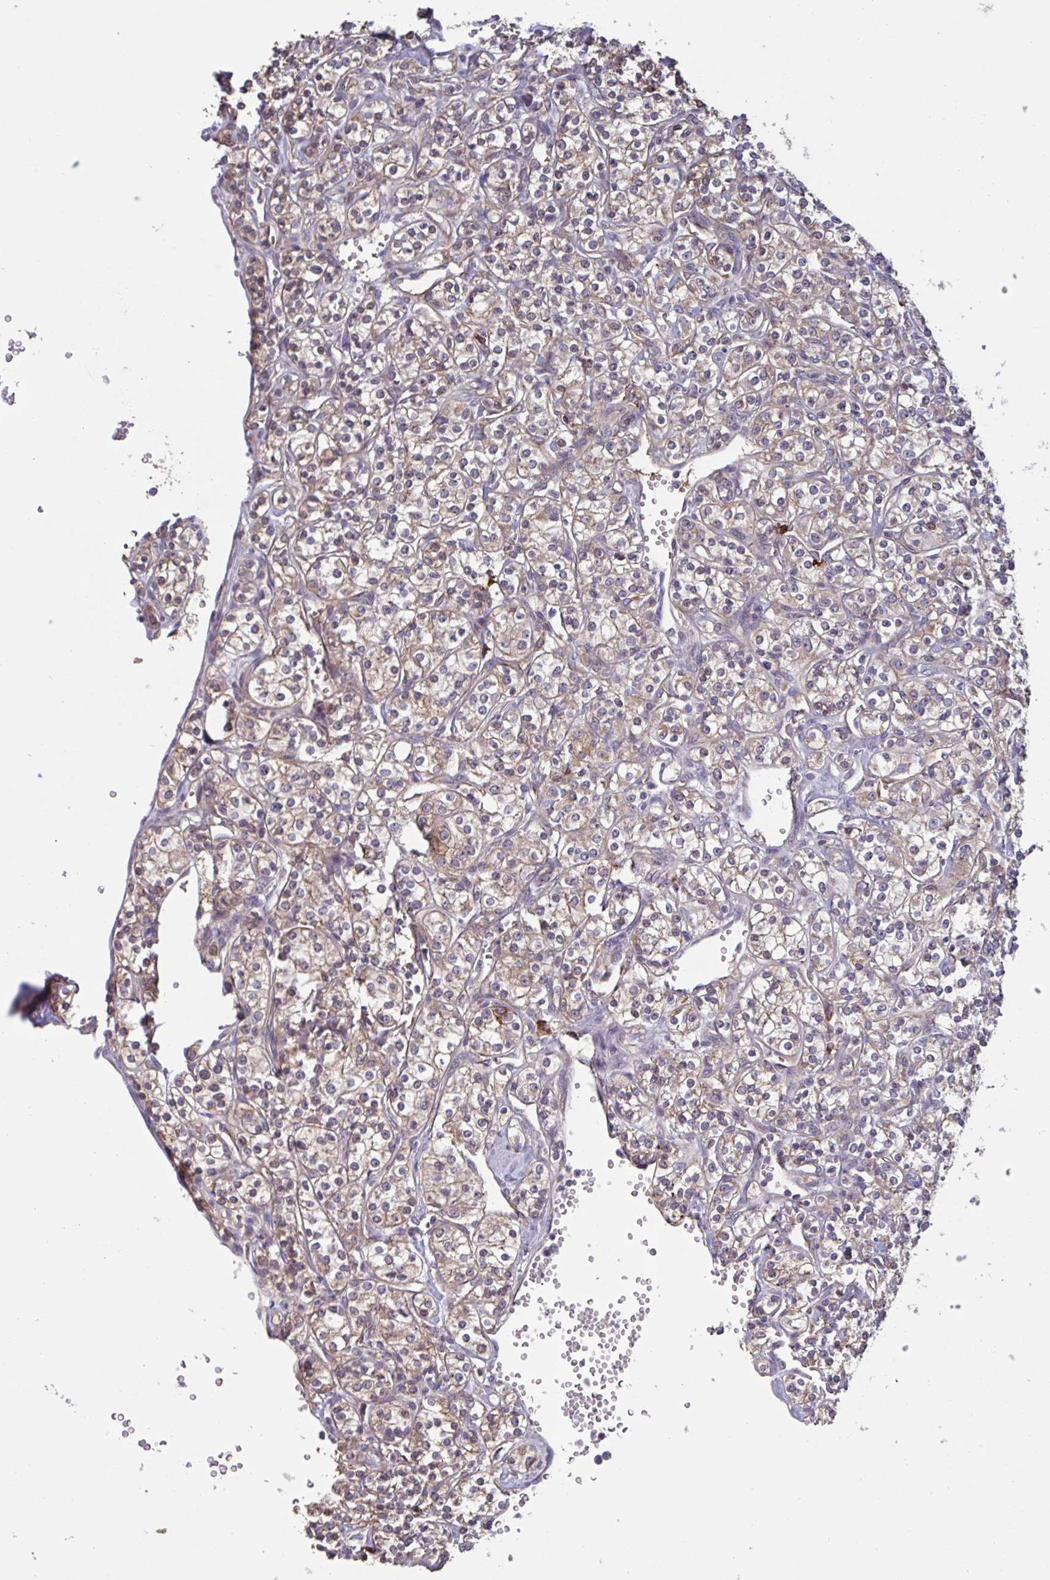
{"staining": {"intensity": "weak", "quantity": ">75%", "location": "cytoplasmic/membranous"}, "tissue": "renal cancer", "cell_type": "Tumor cells", "image_type": "cancer", "snomed": [{"axis": "morphology", "description": "Adenocarcinoma, NOS"}, {"axis": "topography", "description": "Kidney"}], "caption": "Immunohistochemistry (IHC) micrograph of neoplastic tissue: human renal cancer stained using immunohistochemistry (IHC) exhibits low levels of weak protein expression localized specifically in the cytoplasmic/membranous of tumor cells, appearing as a cytoplasmic/membranous brown color.", "gene": "CD1E", "patient": {"sex": "male", "age": 77}}